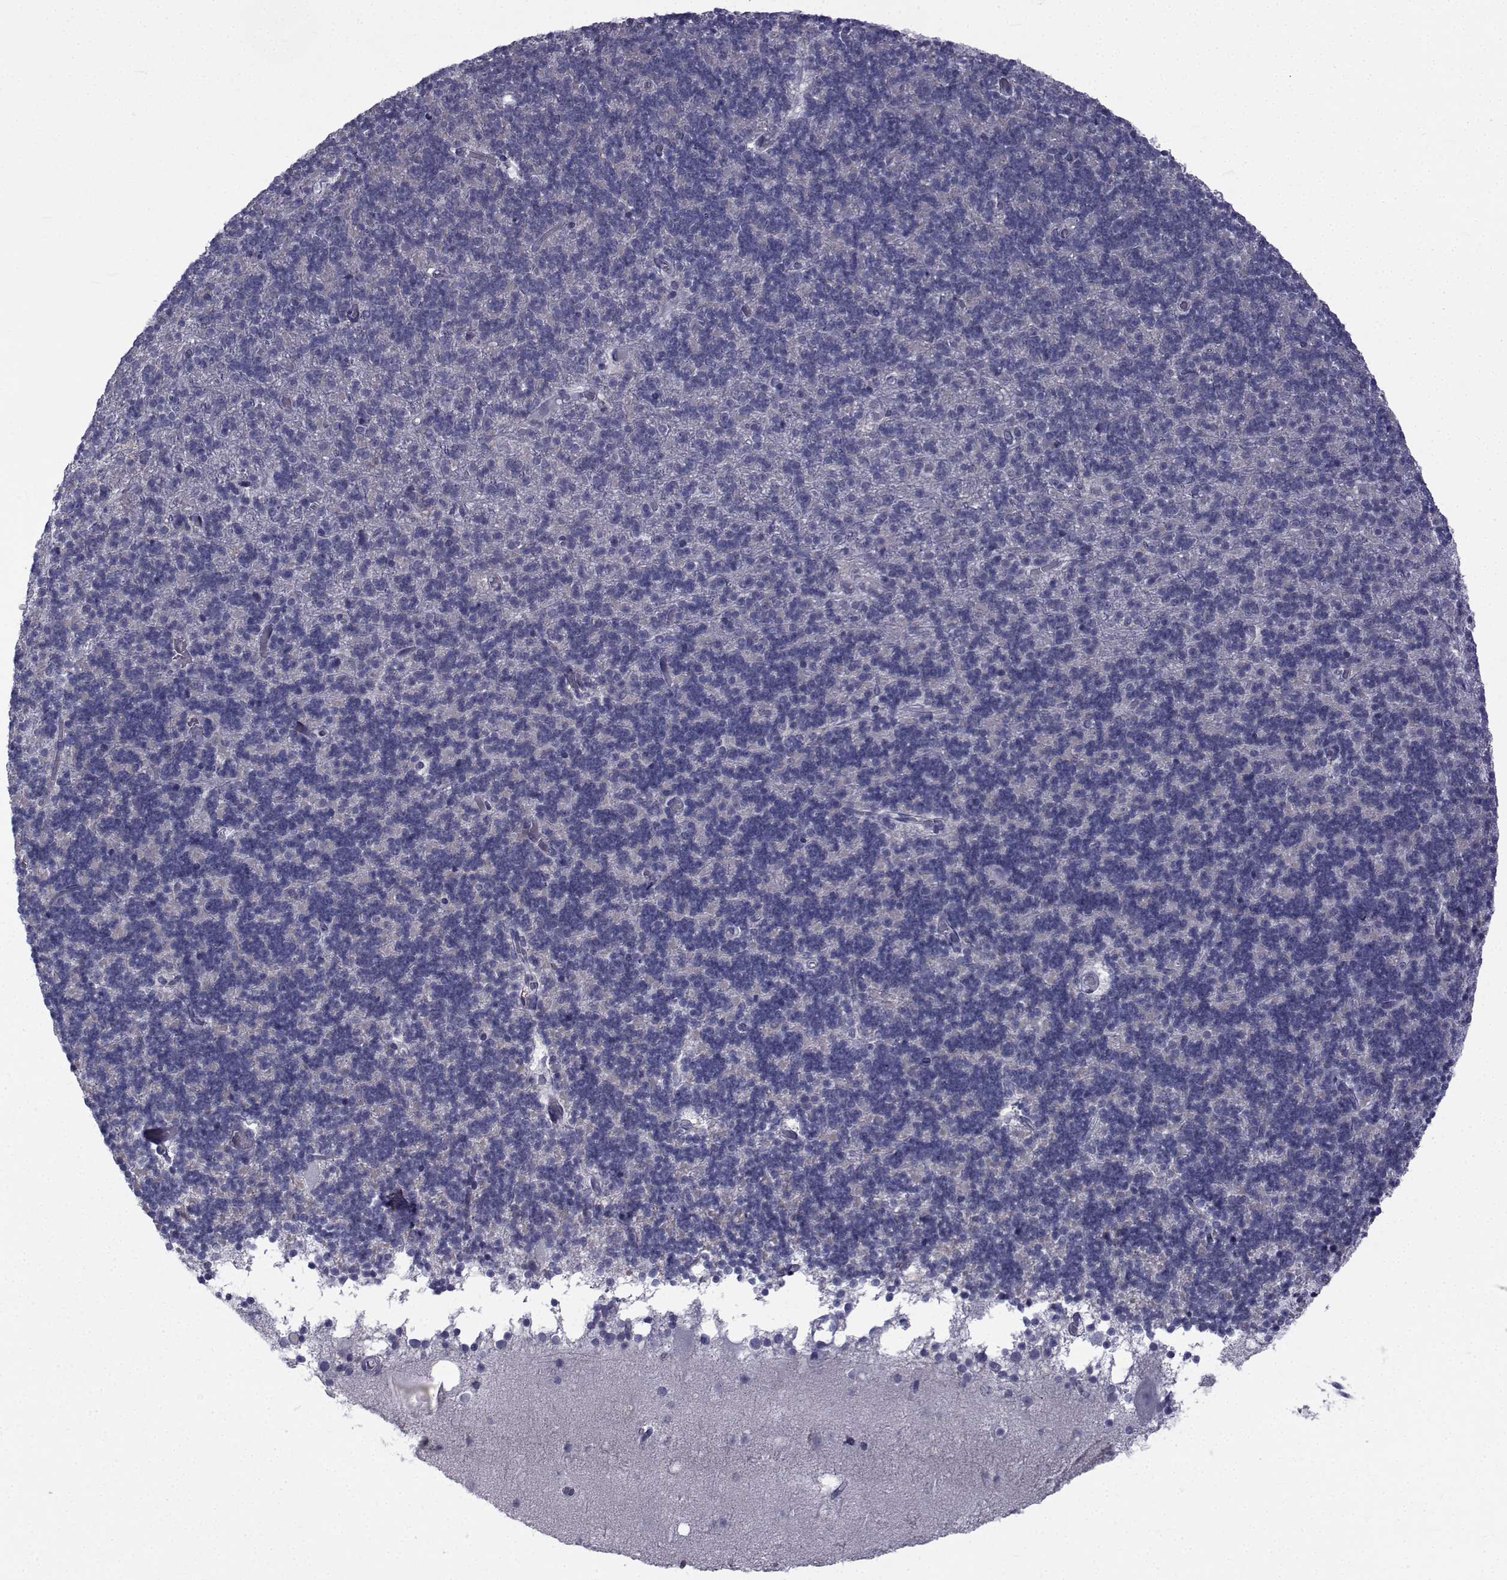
{"staining": {"intensity": "negative", "quantity": "none", "location": "none"}, "tissue": "cerebellum", "cell_type": "Cells in granular layer", "image_type": "normal", "snomed": [{"axis": "morphology", "description": "Normal tissue, NOS"}, {"axis": "topography", "description": "Cerebellum"}], "caption": "IHC of benign cerebellum reveals no positivity in cells in granular layer. (Stains: DAB IHC with hematoxylin counter stain, Microscopy: brightfield microscopy at high magnification).", "gene": "FDXR", "patient": {"sex": "male", "age": 70}}